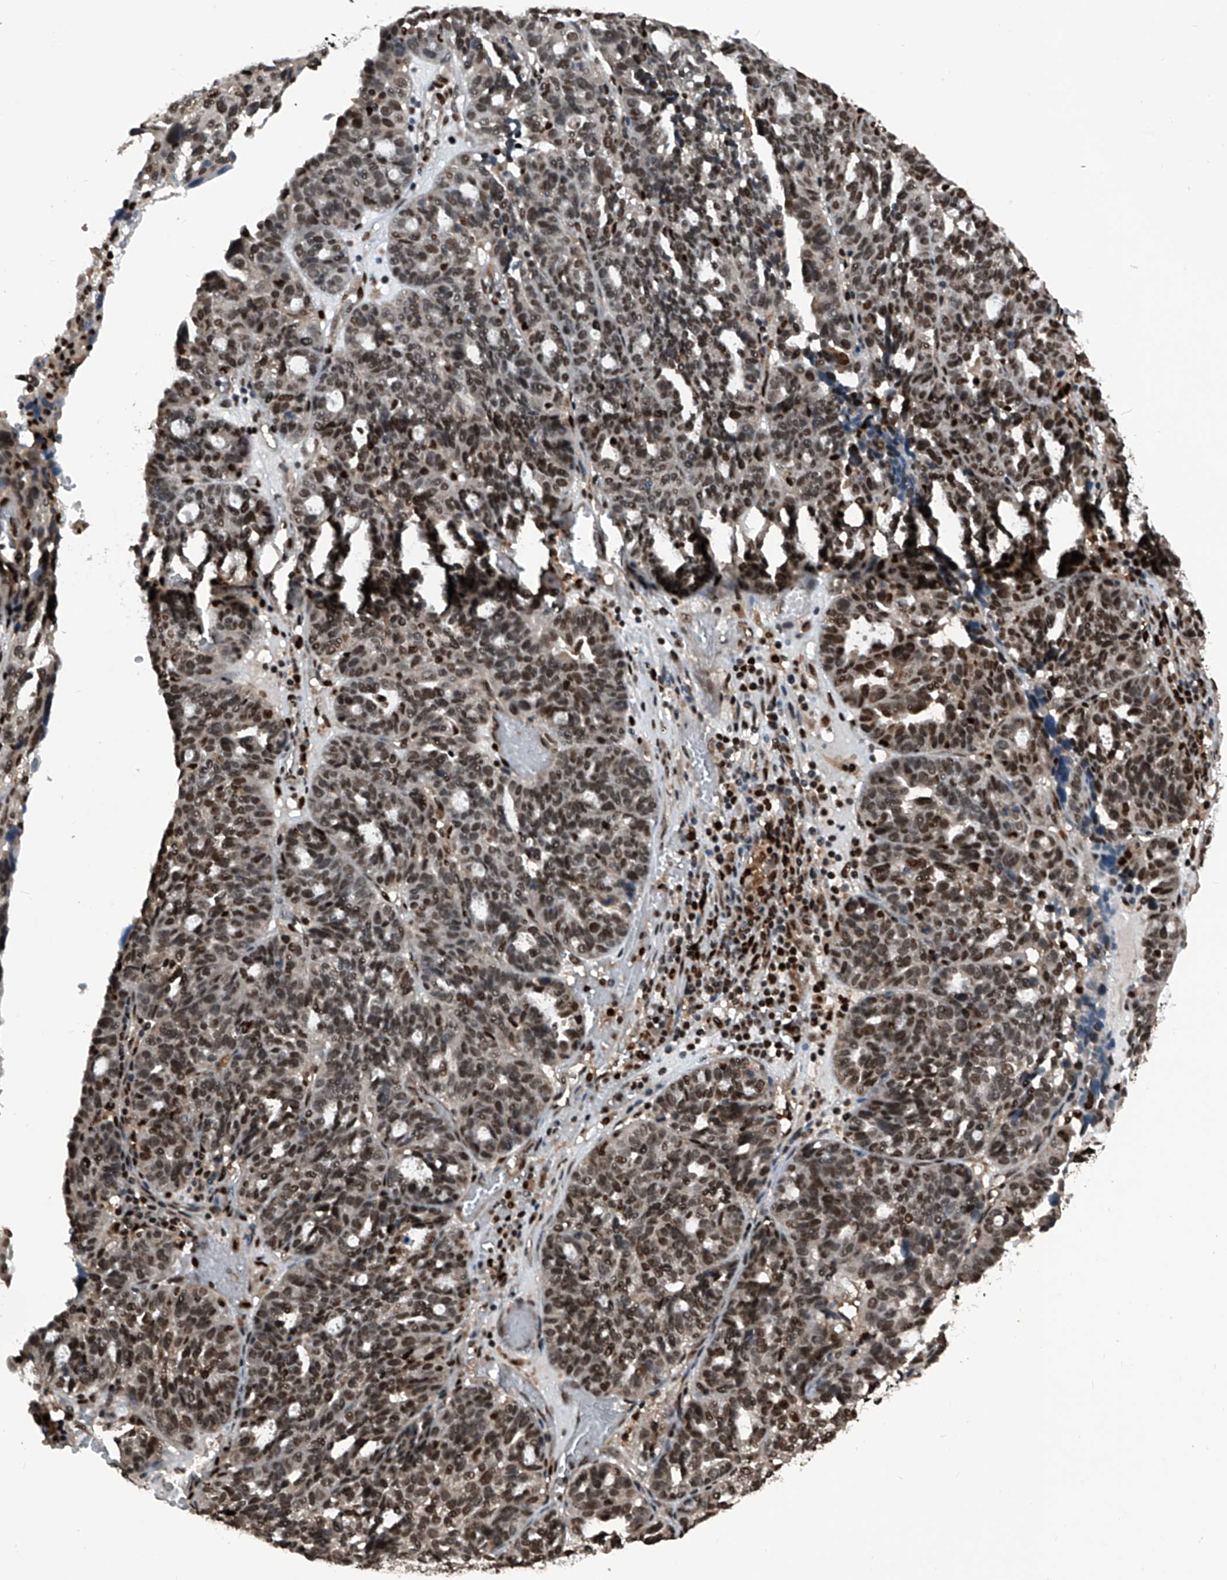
{"staining": {"intensity": "moderate", "quantity": ">75%", "location": "nuclear"}, "tissue": "ovarian cancer", "cell_type": "Tumor cells", "image_type": "cancer", "snomed": [{"axis": "morphology", "description": "Cystadenocarcinoma, serous, NOS"}, {"axis": "topography", "description": "Ovary"}], "caption": "IHC of ovarian serous cystadenocarcinoma reveals medium levels of moderate nuclear expression in approximately >75% of tumor cells.", "gene": "FKBP5", "patient": {"sex": "female", "age": 59}}